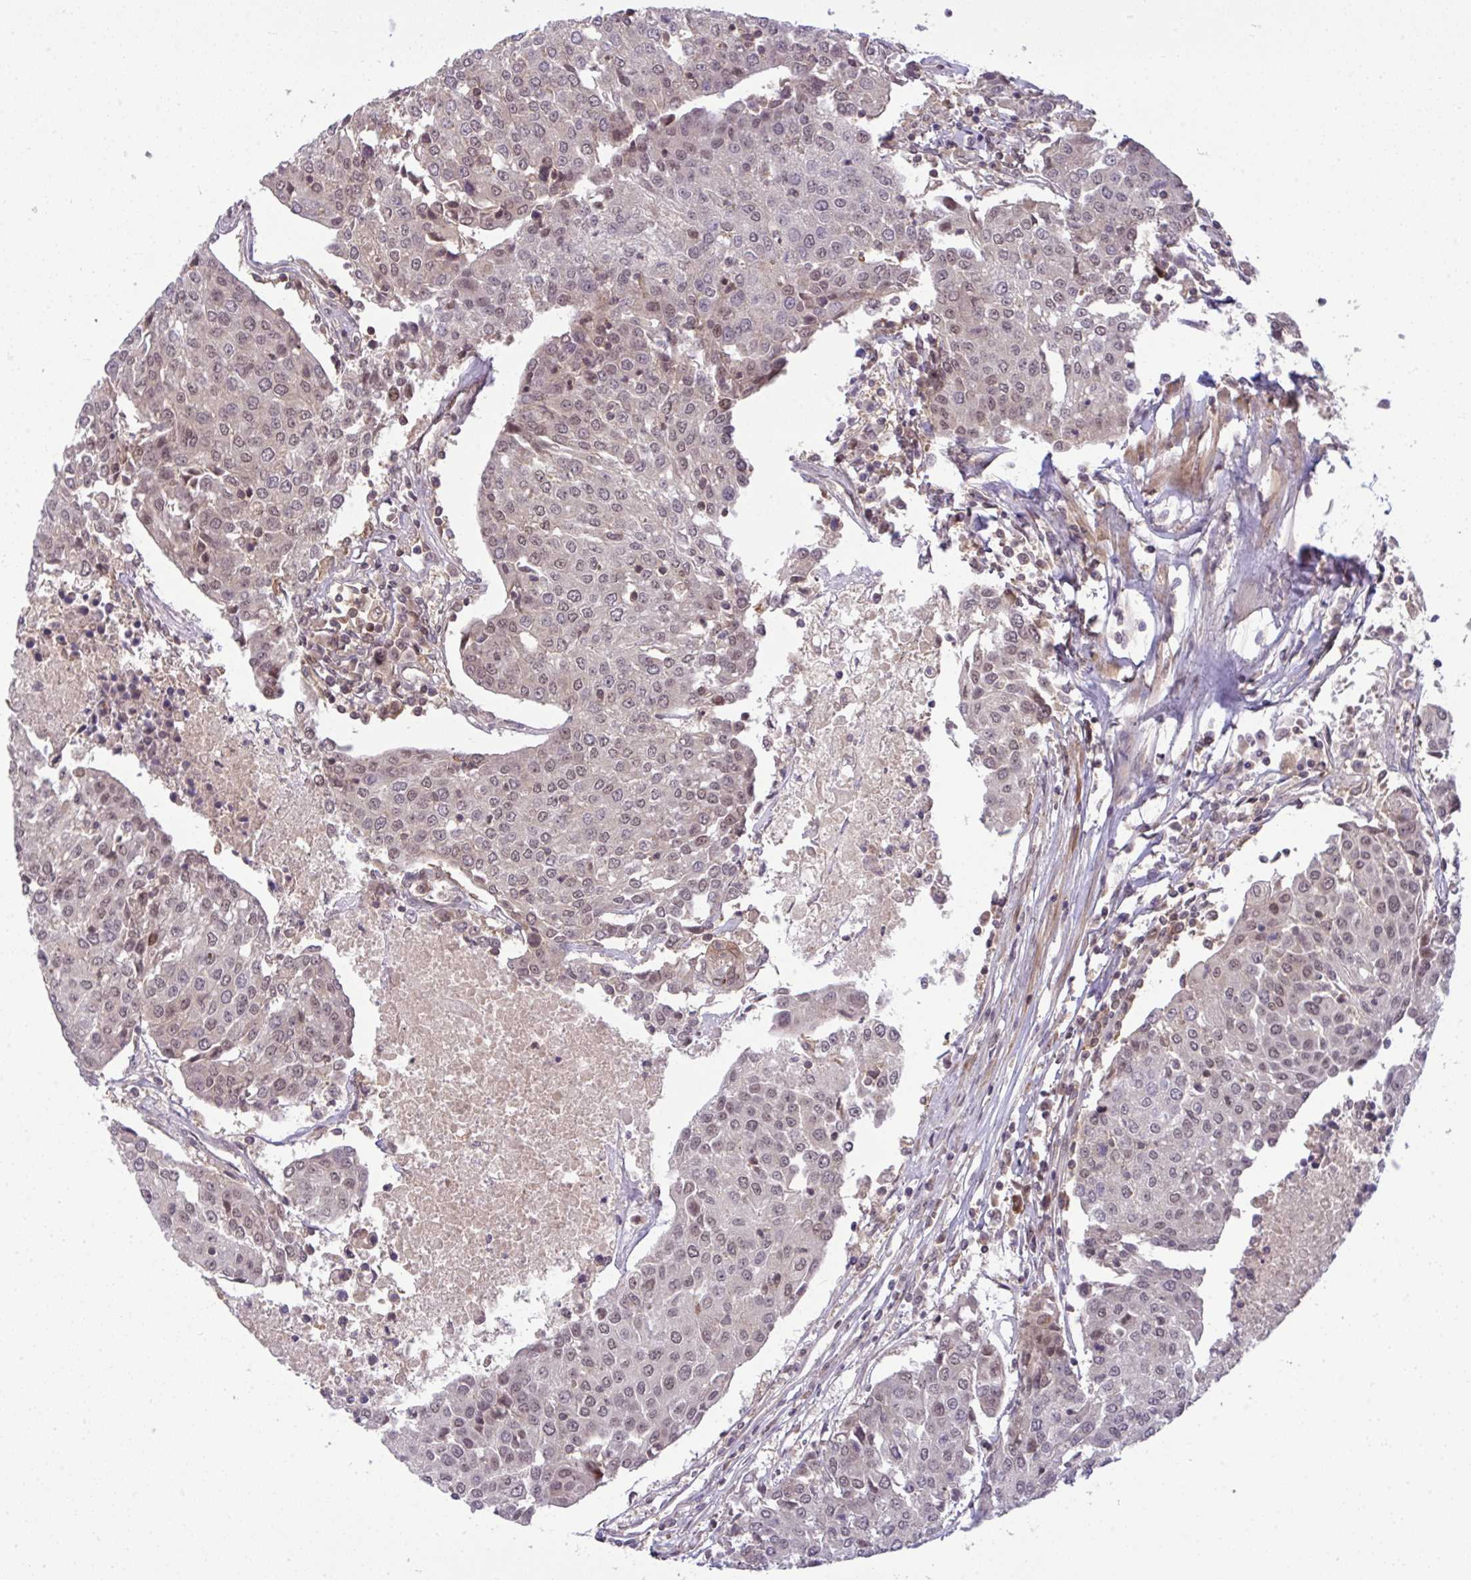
{"staining": {"intensity": "weak", "quantity": ">75%", "location": "nuclear"}, "tissue": "urothelial cancer", "cell_type": "Tumor cells", "image_type": "cancer", "snomed": [{"axis": "morphology", "description": "Urothelial carcinoma, High grade"}, {"axis": "topography", "description": "Urinary bladder"}], "caption": "IHC photomicrograph of urothelial cancer stained for a protein (brown), which reveals low levels of weak nuclear staining in approximately >75% of tumor cells.", "gene": "KLF2", "patient": {"sex": "female", "age": 85}}